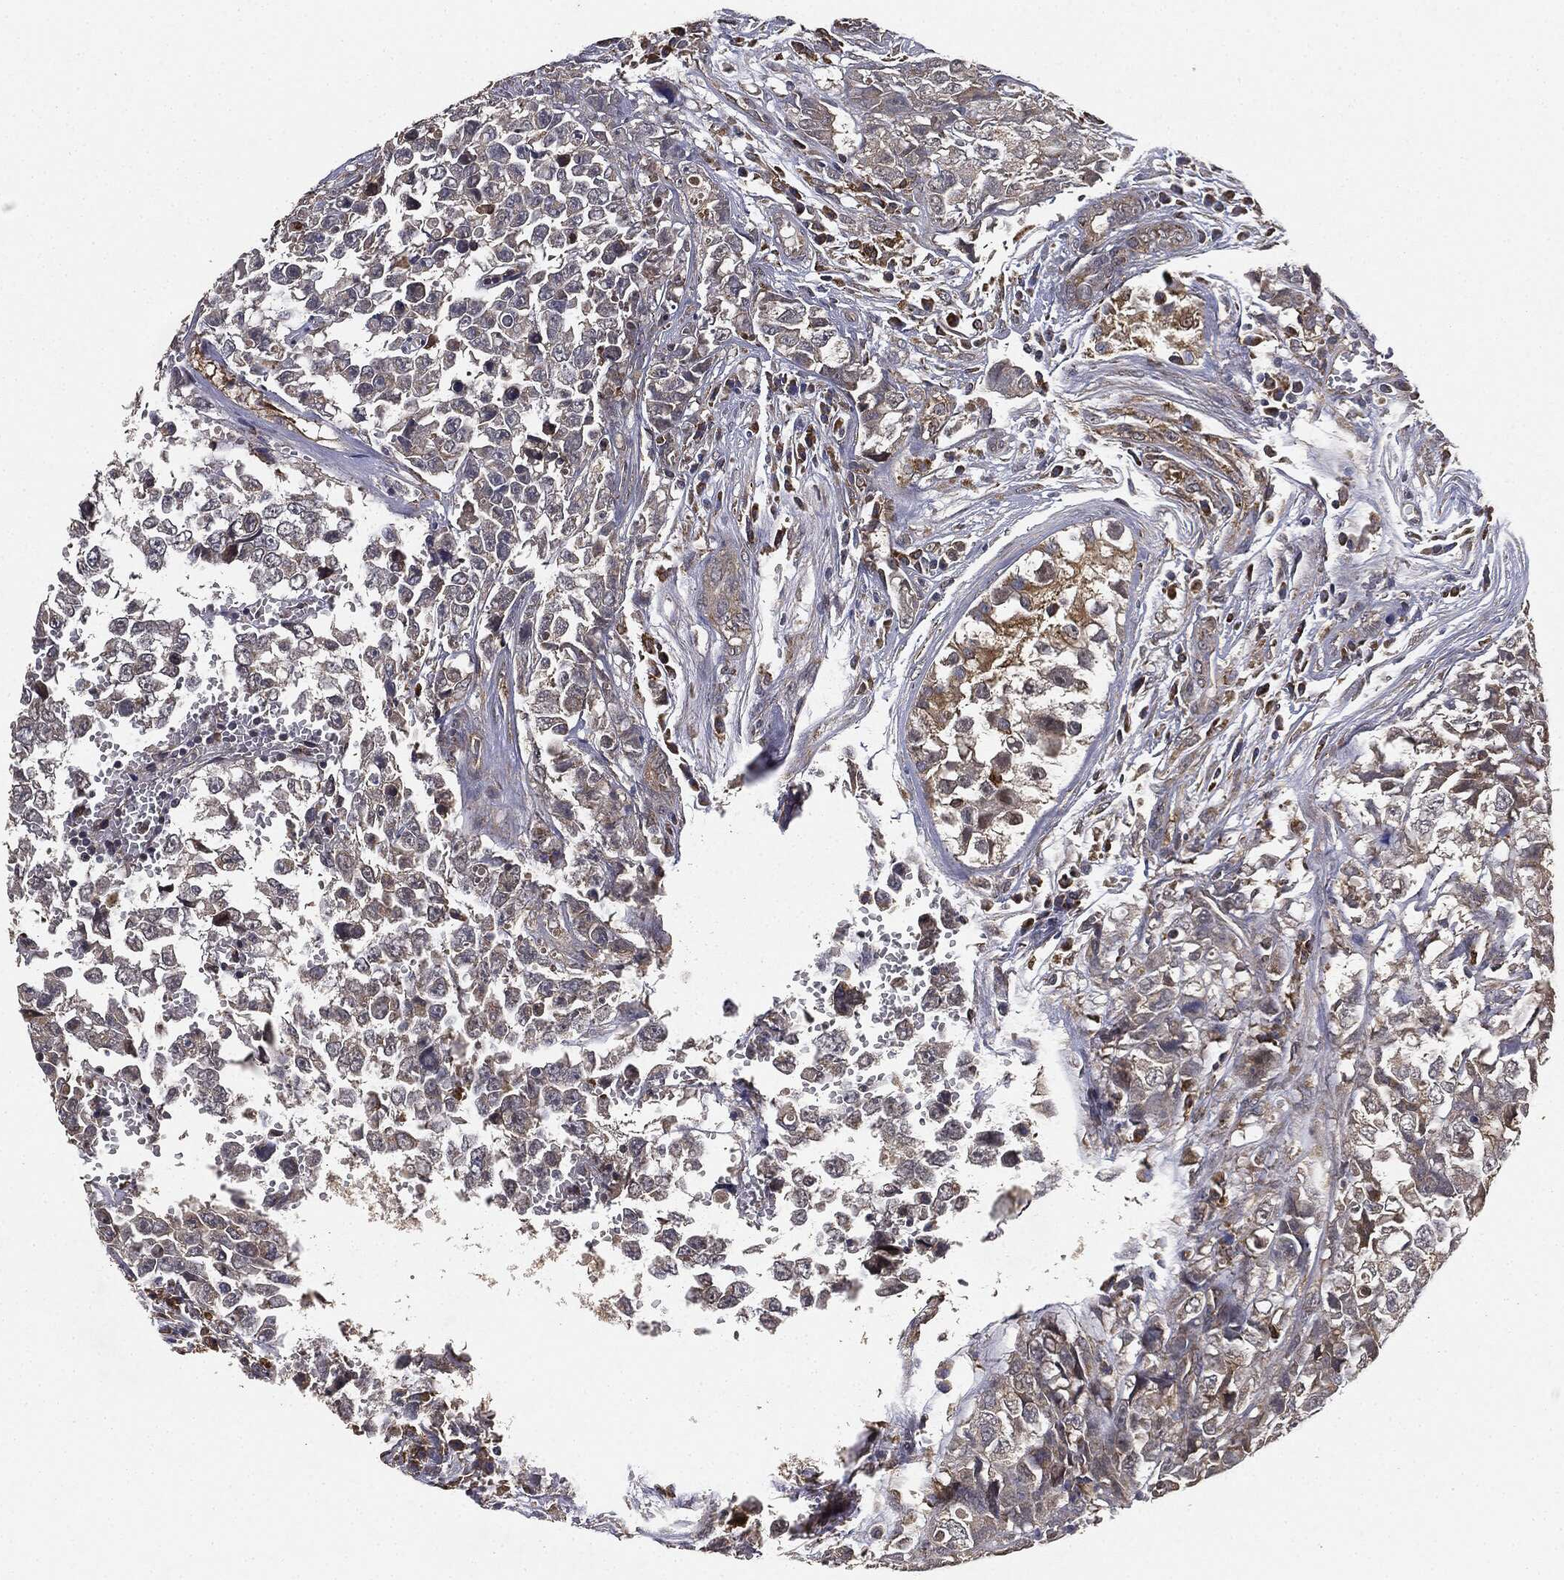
{"staining": {"intensity": "negative", "quantity": "none", "location": "none"}, "tissue": "testis cancer", "cell_type": "Tumor cells", "image_type": "cancer", "snomed": [{"axis": "morphology", "description": "Carcinoma, Embryonal, NOS"}, {"axis": "topography", "description": "Testis"}], "caption": "Embryonal carcinoma (testis) was stained to show a protein in brown. There is no significant expression in tumor cells.", "gene": "MIER2", "patient": {"sex": "male", "age": 23}}